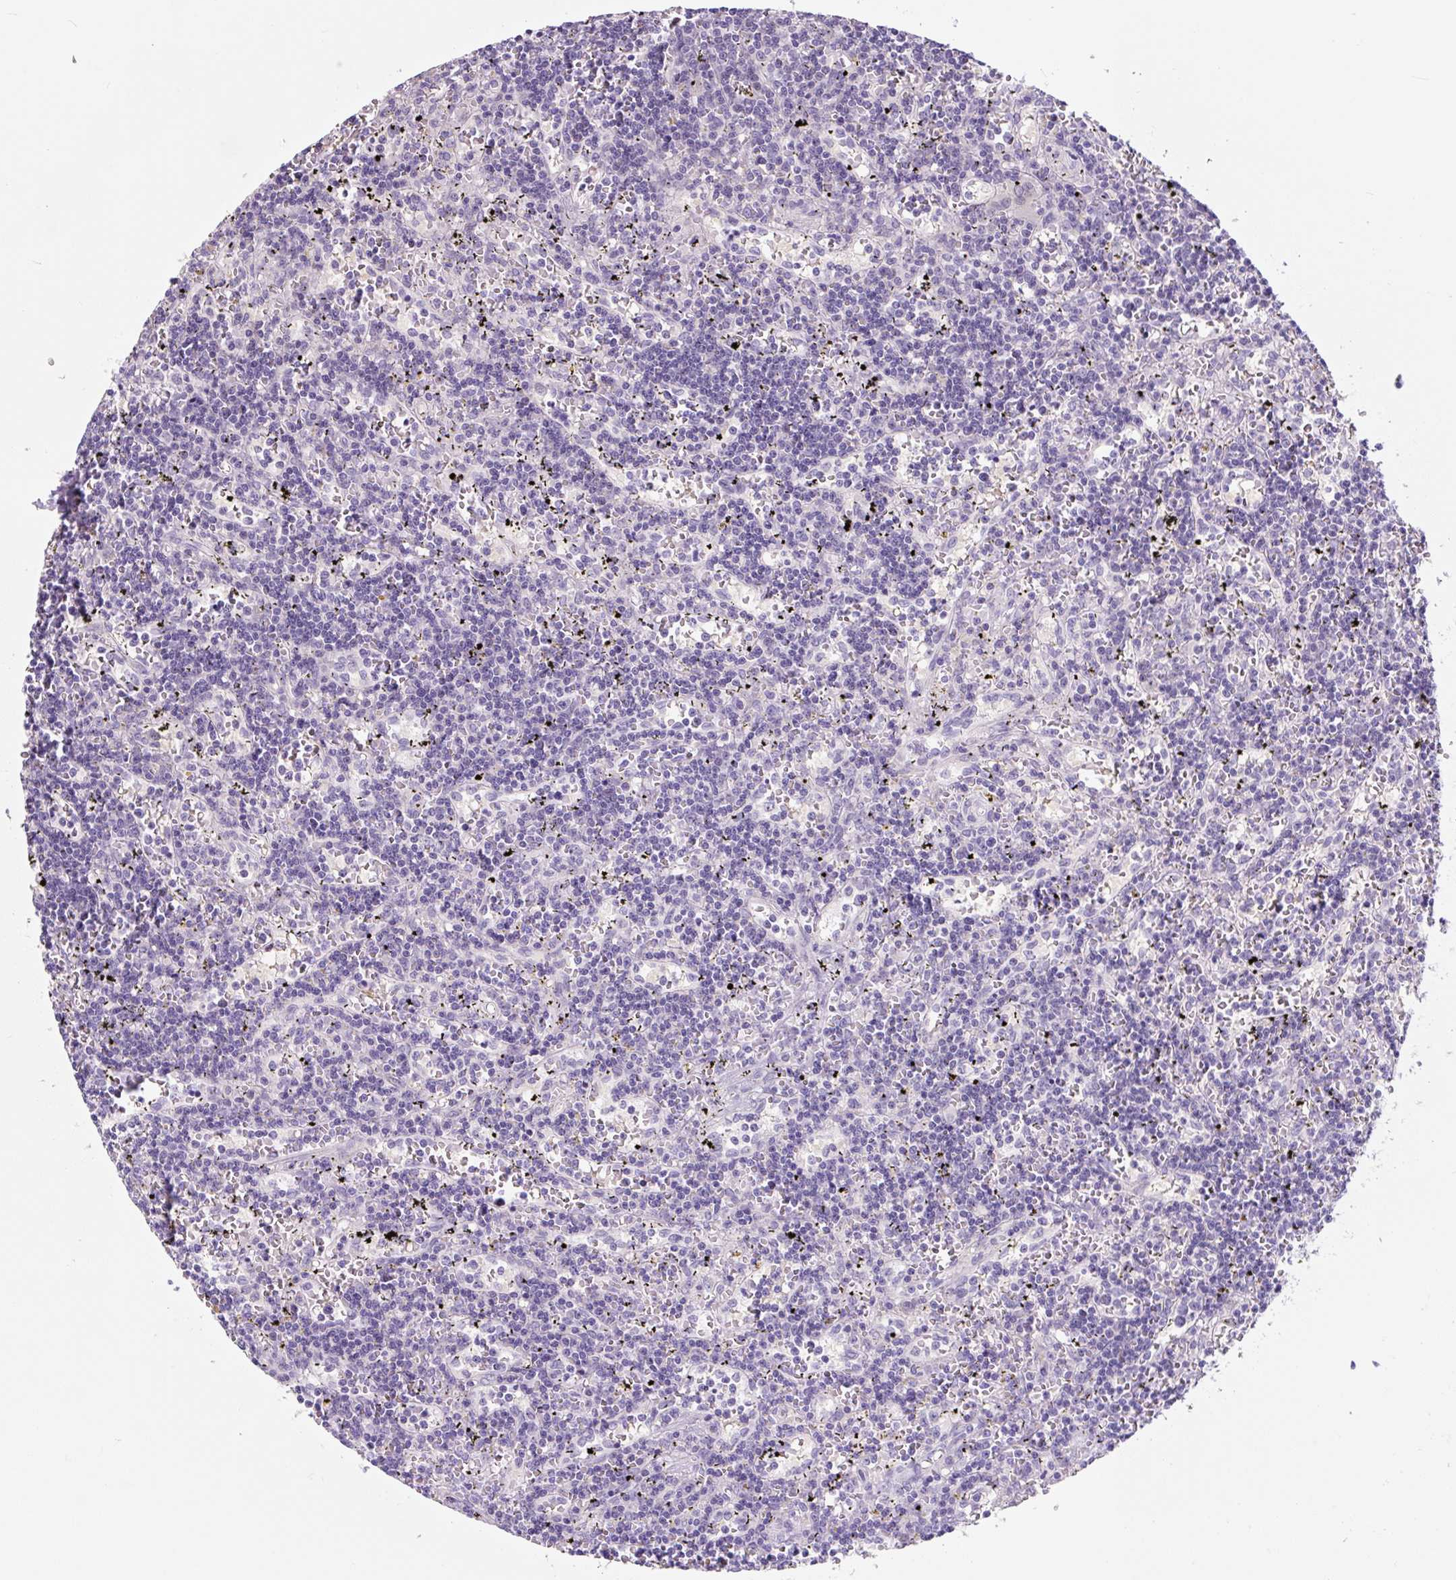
{"staining": {"intensity": "negative", "quantity": "none", "location": "none"}, "tissue": "lymphoma", "cell_type": "Tumor cells", "image_type": "cancer", "snomed": [{"axis": "morphology", "description": "Malignant lymphoma, non-Hodgkin's type, Low grade"}, {"axis": "topography", "description": "Spleen"}], "caption": "Image shows no protein expression in tumor cells of lymphoma tissue.", "gene": "CCL25", "patient": {"sex": "male", "age": 60}}